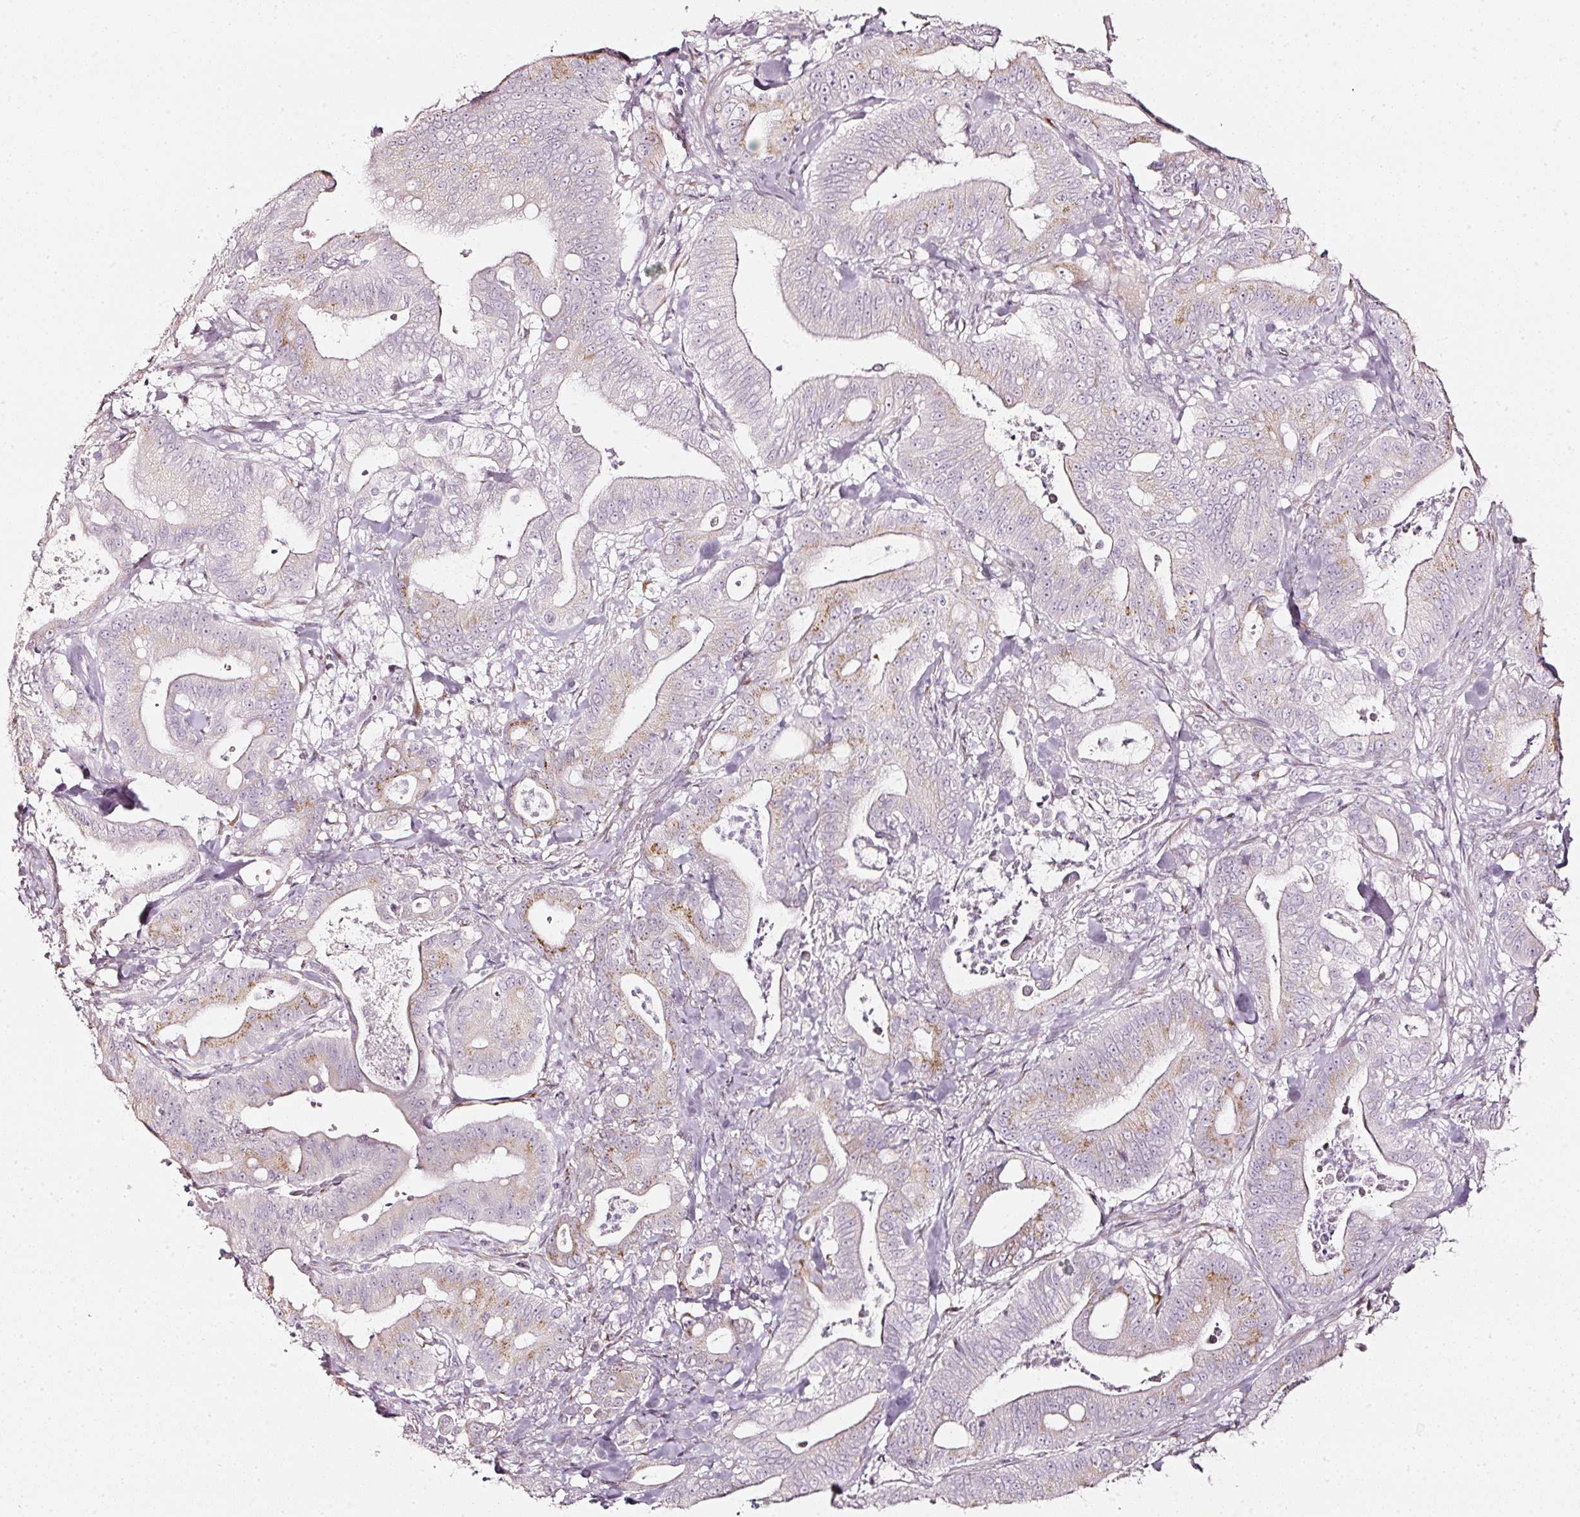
{"staining": {"intensity": "weak", "quantity": "<25%", "location": "cytoplasmic/membranous"}, "tissue": "pancreatic cancer", "cell_type": "Tumor cells", "image_type": "cancer", "snomed": [{"axis": "morphology", "description": "Adenocarcinoma, NOS"}, {"axis": "topography", "description": "Pancreas"}], "caption": "The IHC photomicrograph has no significant staining in tumor cells of pancreatic cancer tissue. (Immunohistochemistry (ihc), brightfield microscopy, high magnification).", "gene": "SDF4", "patient": {"sex": "male", "age": 71}}